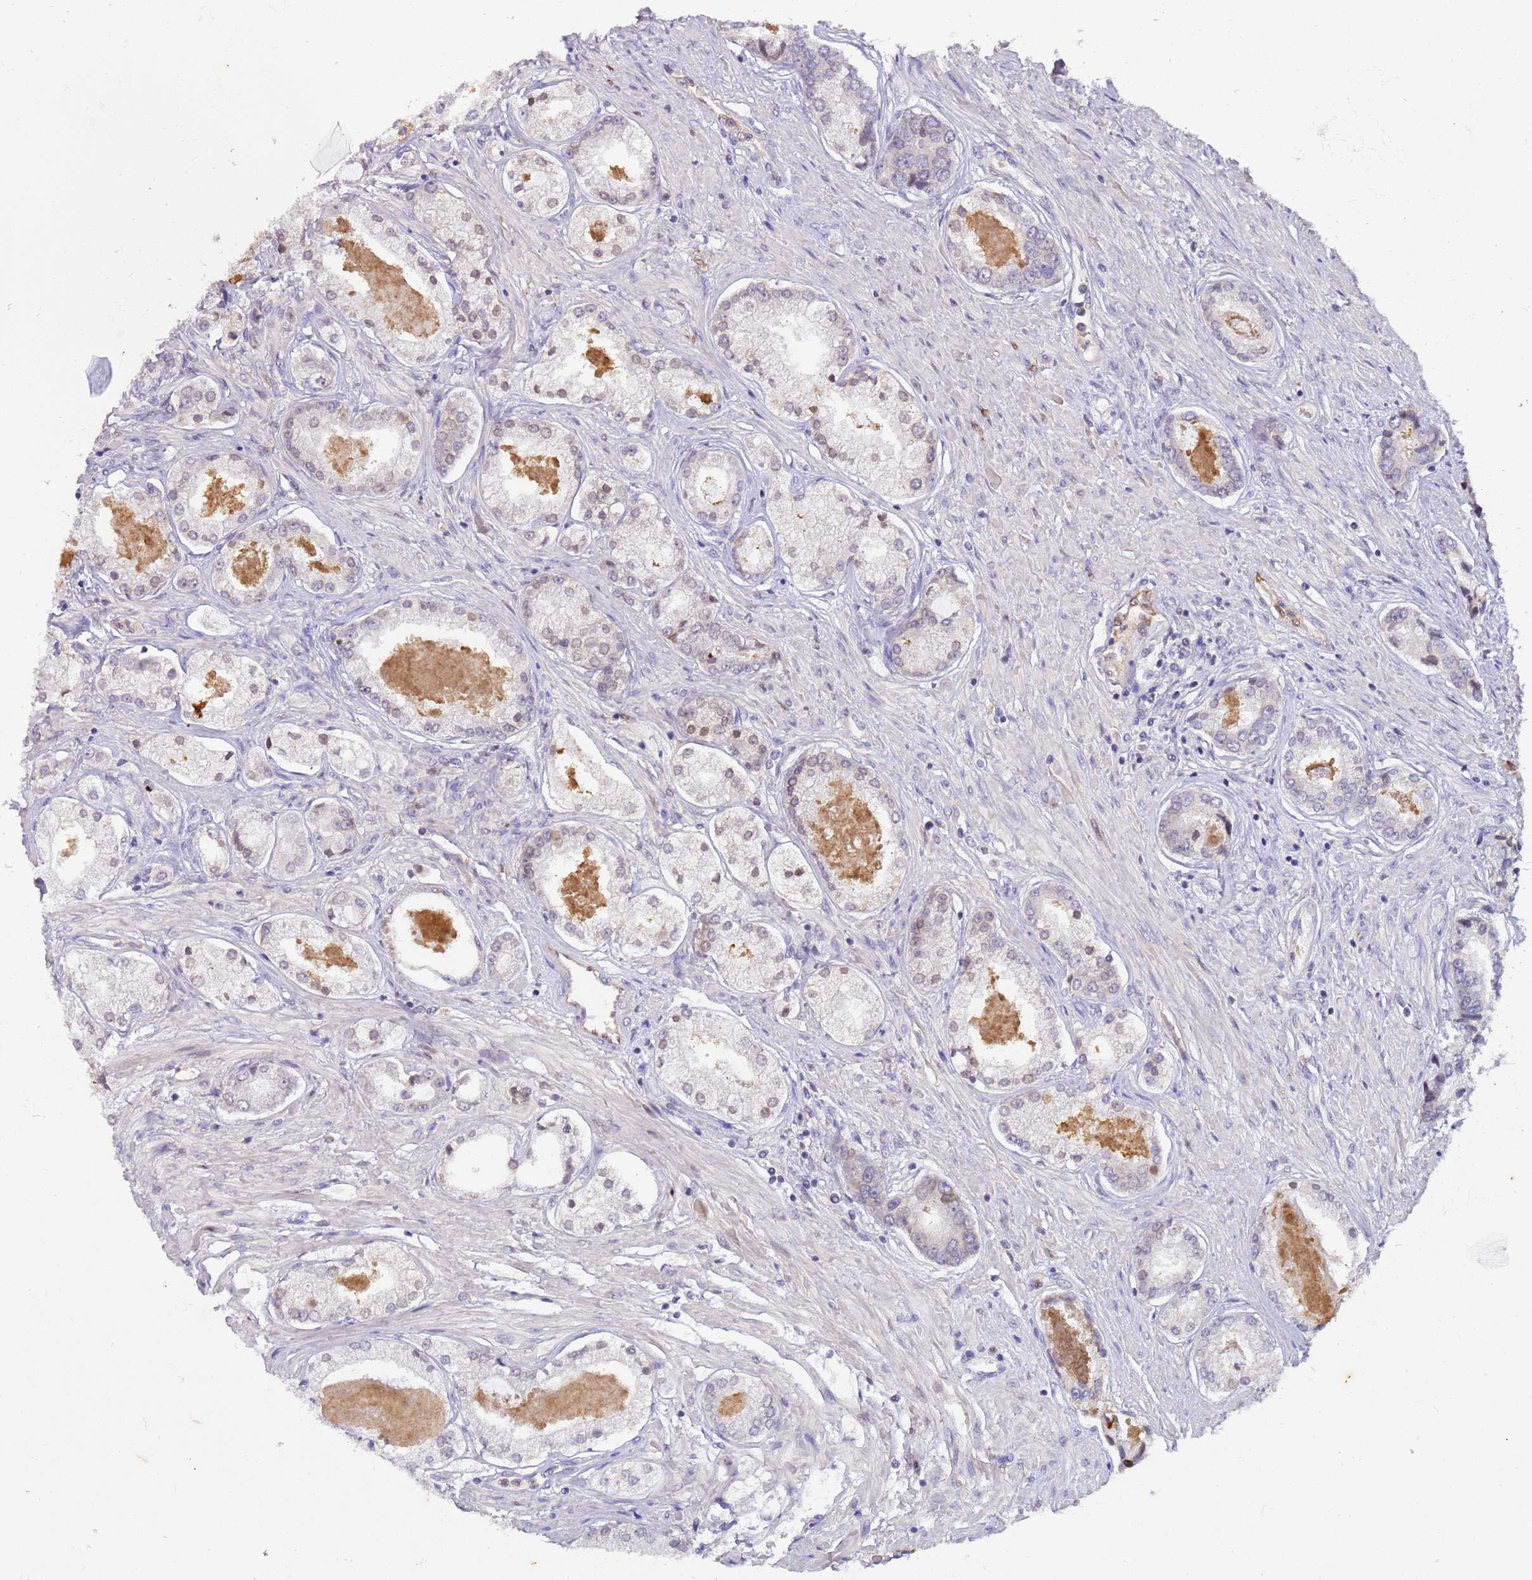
{"staining": {"intensity": "negative", "quantity": "none", "location": "none"}, "tissue": "prostate cancer", "cell_type": "Tumor cells", "image_type": "cancer", "snomed": [{"axis": "morphology", "description": "Adenocarcinoma, Low grade"}, {"axis": "topography", "description": "Prostate"}], "caption": "An immunohistochemistry photomicrograph of adenocarcinoma (low-grade) (prostate) is shown. There is no staining in tumor cells of adenocarcinoma (low-grade) (prostate). (Brightfield microscopy of DAB (3,3'-diaminobenzidine) IHC at high magnification).", "gene": "PLCXD3", "patient": {"sex": "male", "age": 68}}